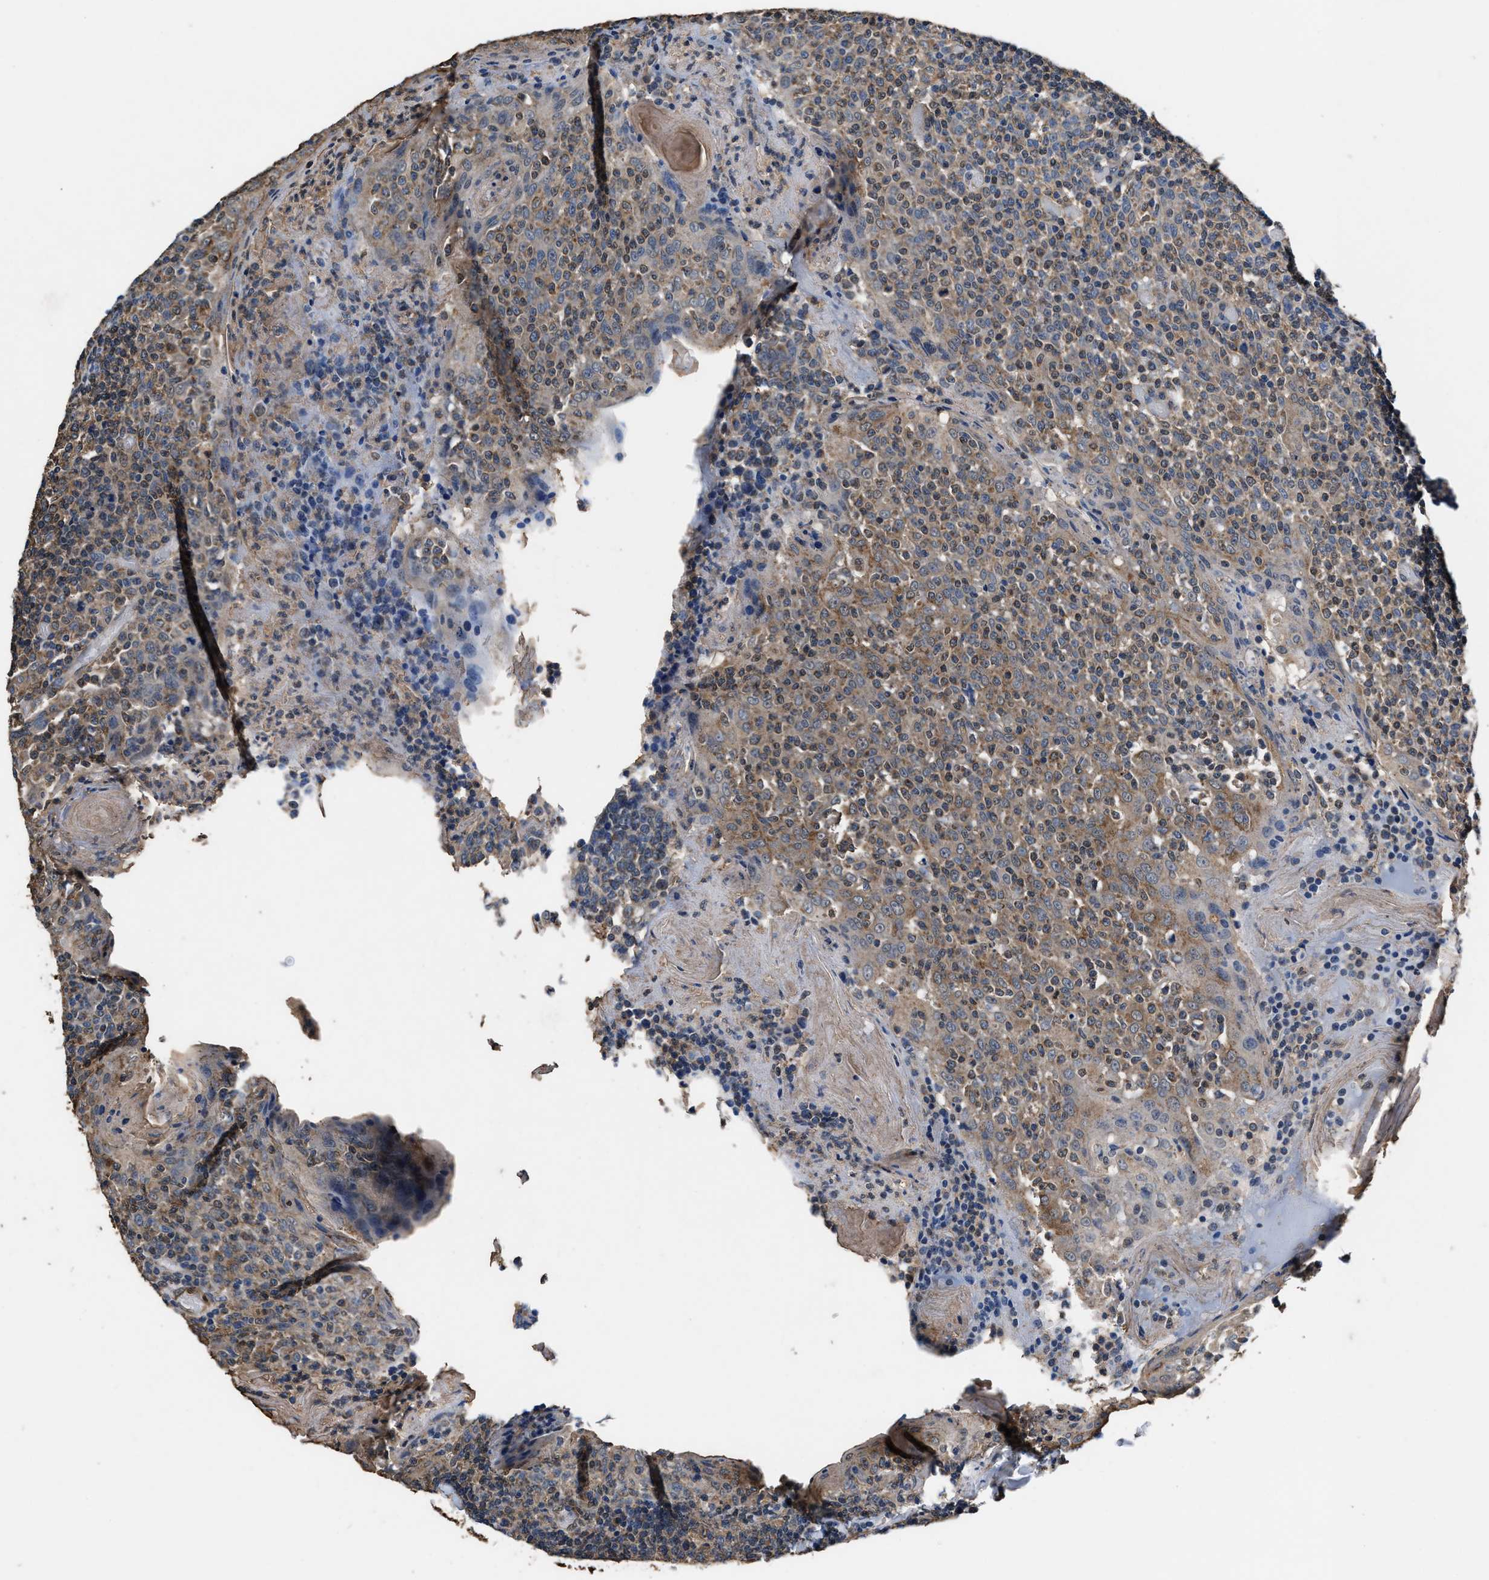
{"staining": {"intensity": "moderate", "quantity": ">75%", "location": "cytoplasmic/membranous"}, "tissue": "tonsil", "cell_type": "Germinal center cells", "image_type": "normal", "snomed": [{"axis": "morphology", "description": "Normal tissue, NOS"}, {"axis": "topography", "description": "Tonsil"}], "caption": "Immunohistochemical staining of normal human tonsil shows medium levels of moderate cytoplasmic/membranous expression in approximately >75% of germinal center cells. The staining is performed using DAB brown chromogen to label protein expression. The nuclei are counter-stained blue using hematoxylin.", "gene": "ACLY", "patient": {"sex": "female", "age": 19}}